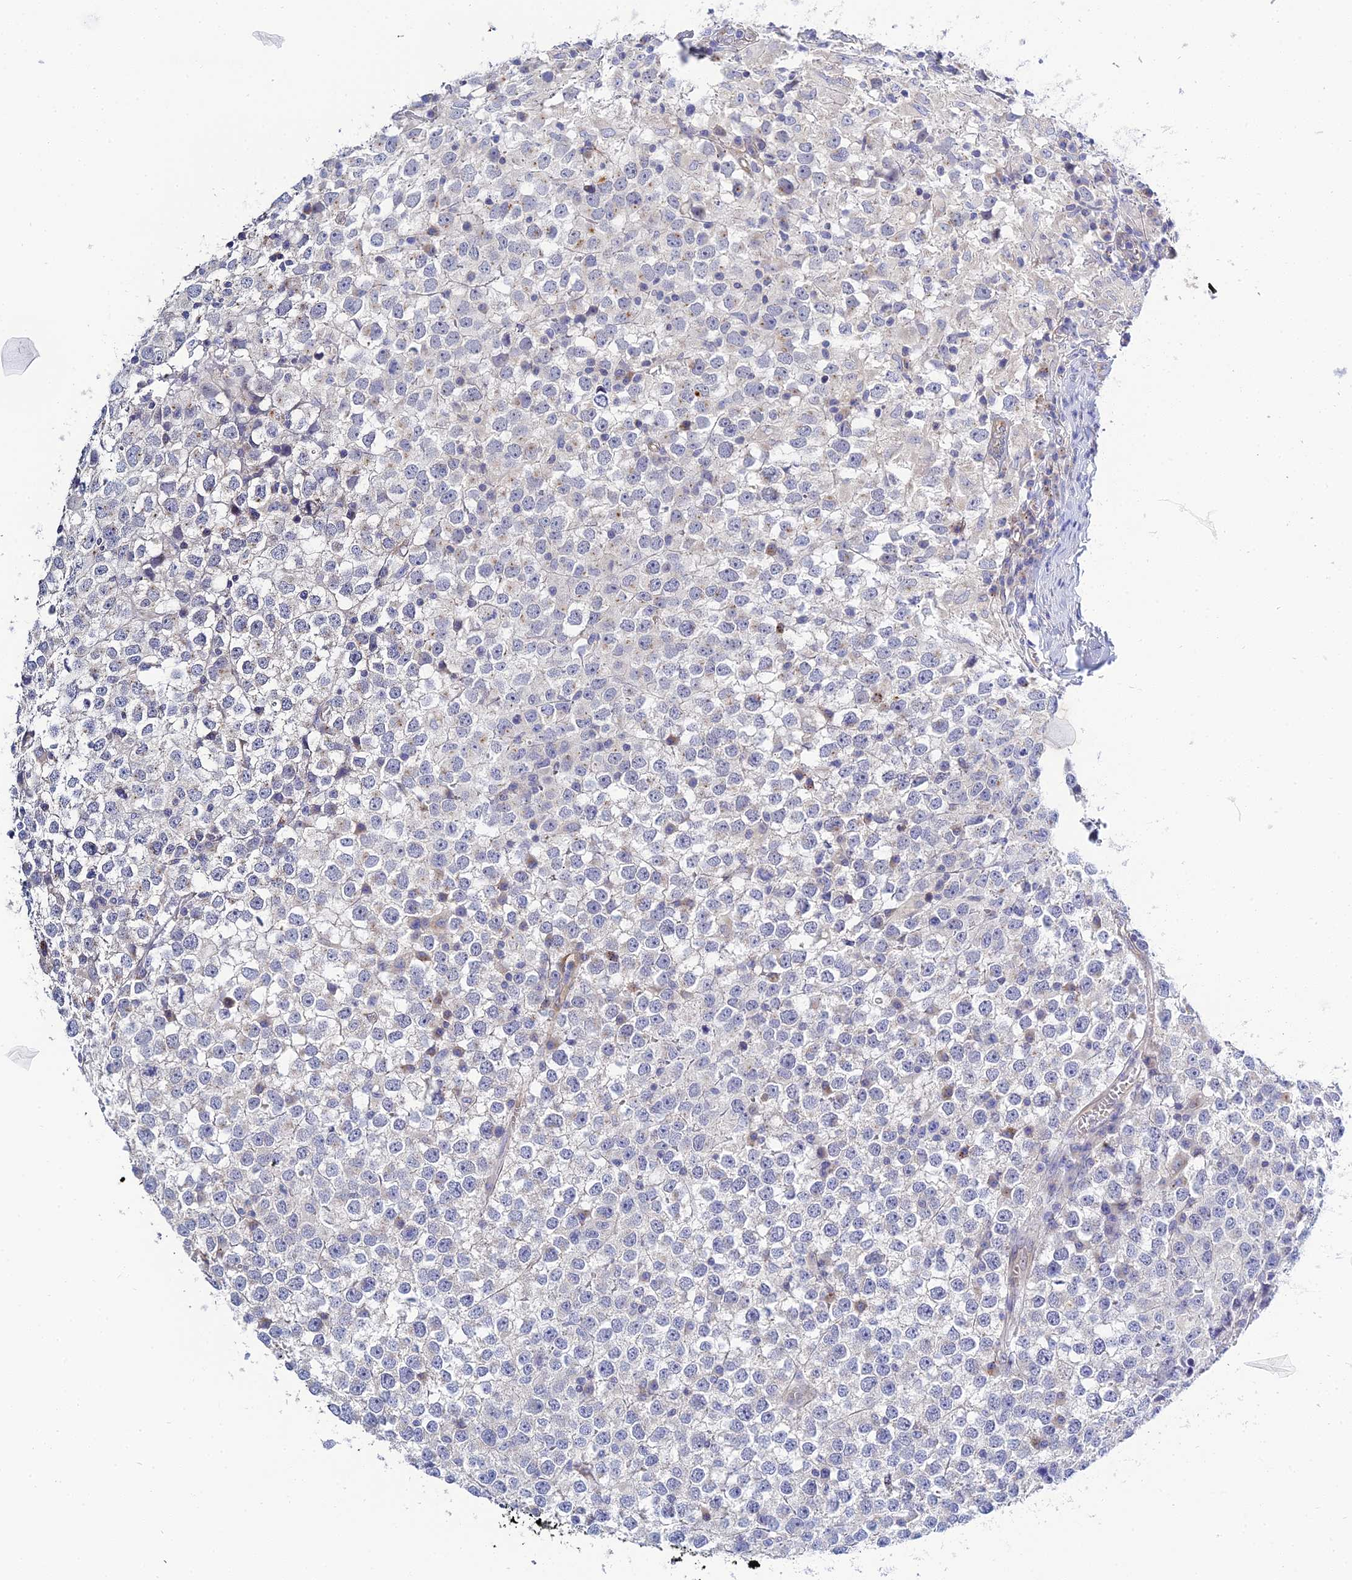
{"staining": {"intensity": "negative", "quantity": "none", "location": "none"}, "tissue": "testis cancer", "cell_type": "Tumor cells", "image_type": "cancer", "snomed": [{"axis": "morphology", "description": "Seminoma, NOS"}, {"axis": "topography", "description": "Testis"}], "caption": "Immunohistochemistry (IHC) micrograph of seminoma (testis) stained for a protein (brown), which shows no positivity in tumor cells.", "gene": "APOBEC3H", "patient": {"sex": "male", "age": 65}}